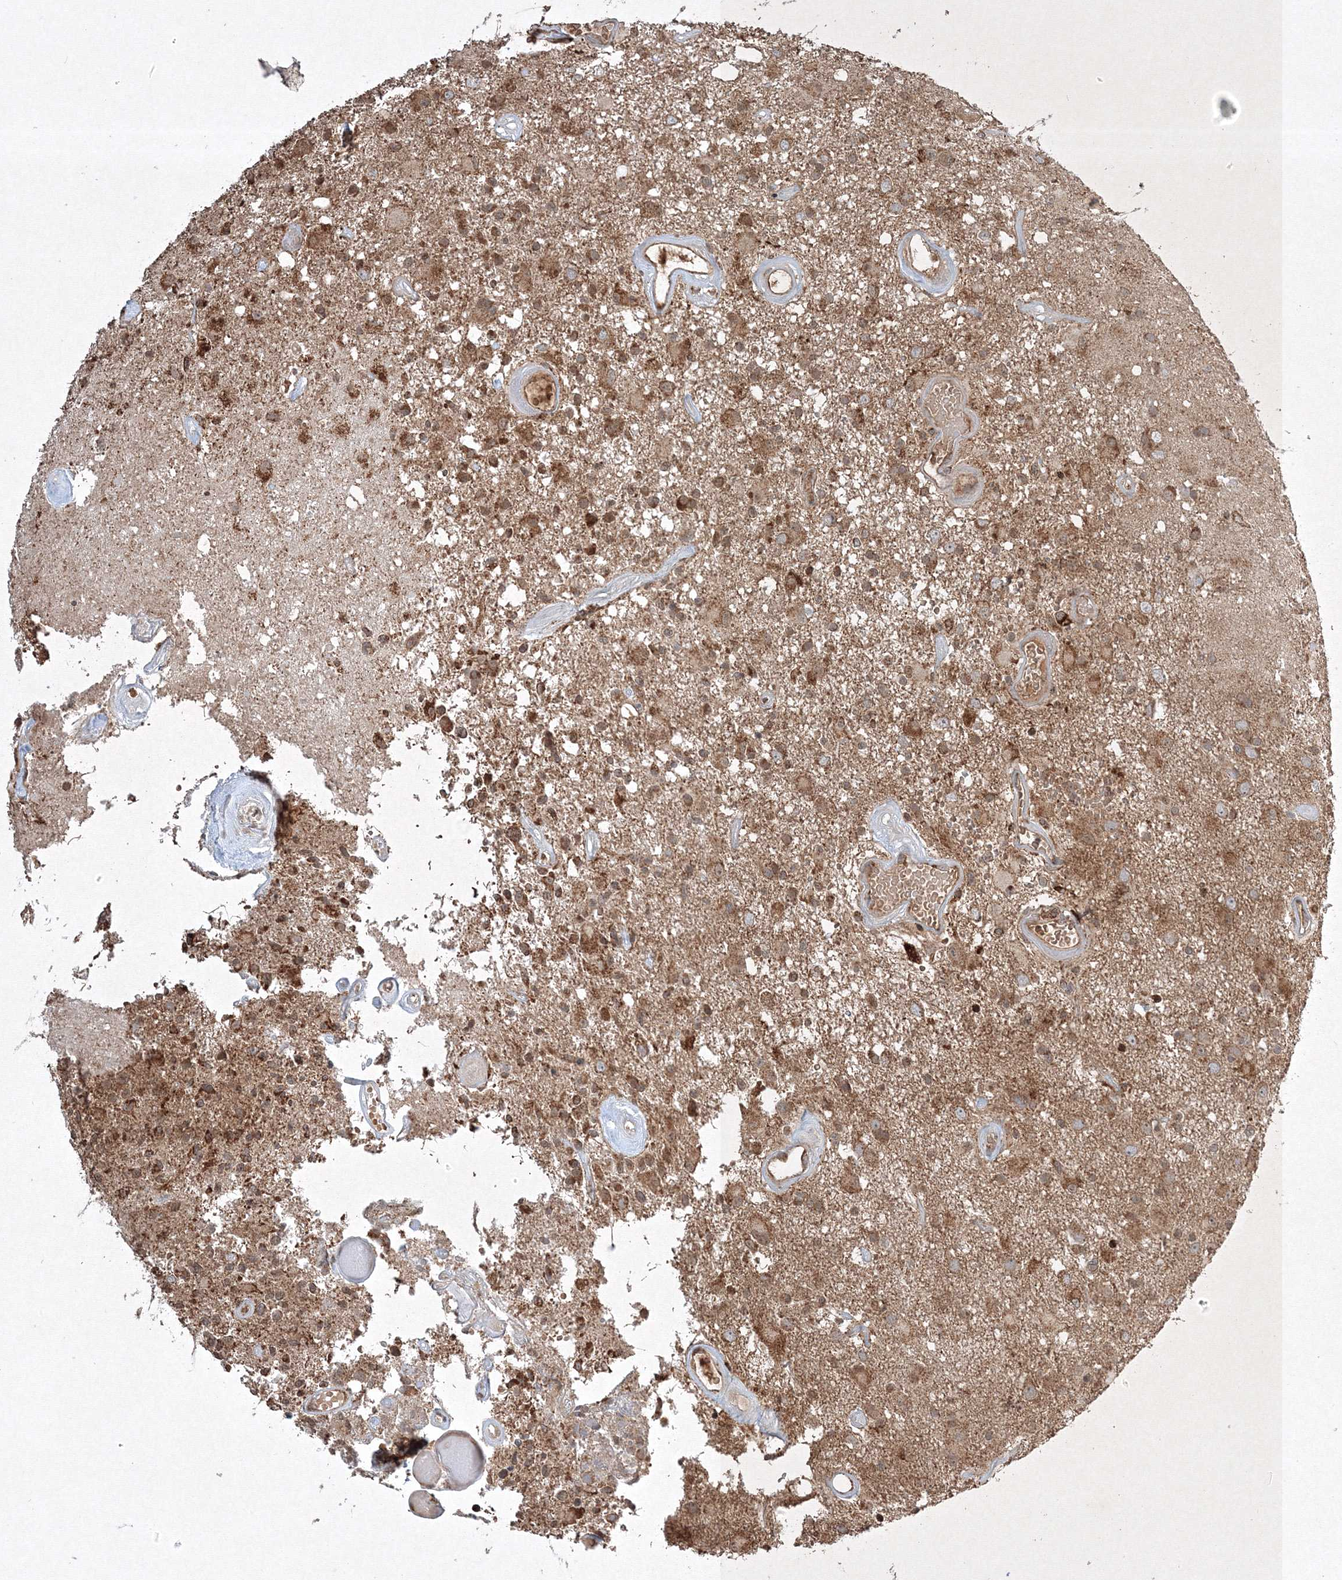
{"staining": {"intensity": "moderate", "quantity": ">75%", "location": "cytoplasmic/membranous"}, "tissue": "glioma", "cell_type": "Tumor cells", "image_type": "cancer", "snomed": [{"axis": "morphology", "description": "Glioma, malignant, High grade"}, {"axis": "morphology", "description": "Glioblastoma, NOS"}, {"axis": "topography", "description": "Brain"}], "caption": "High-magnification brightfield microscopy of glioma stained with DAB (brown) and counterstained with hematoxylin (blue). tumor cells exhibit moderate cytoplasmic/membranous staining is identified in approximately>75% of cells. The protein is stained brown, and the nuclei are stained in blue (DAB (3,3'-diaminobenzidine) IHC with brightfield microscopy, high magnification).", "gene": "PLTP", "patient": {"sex": "male", "age": 60}}